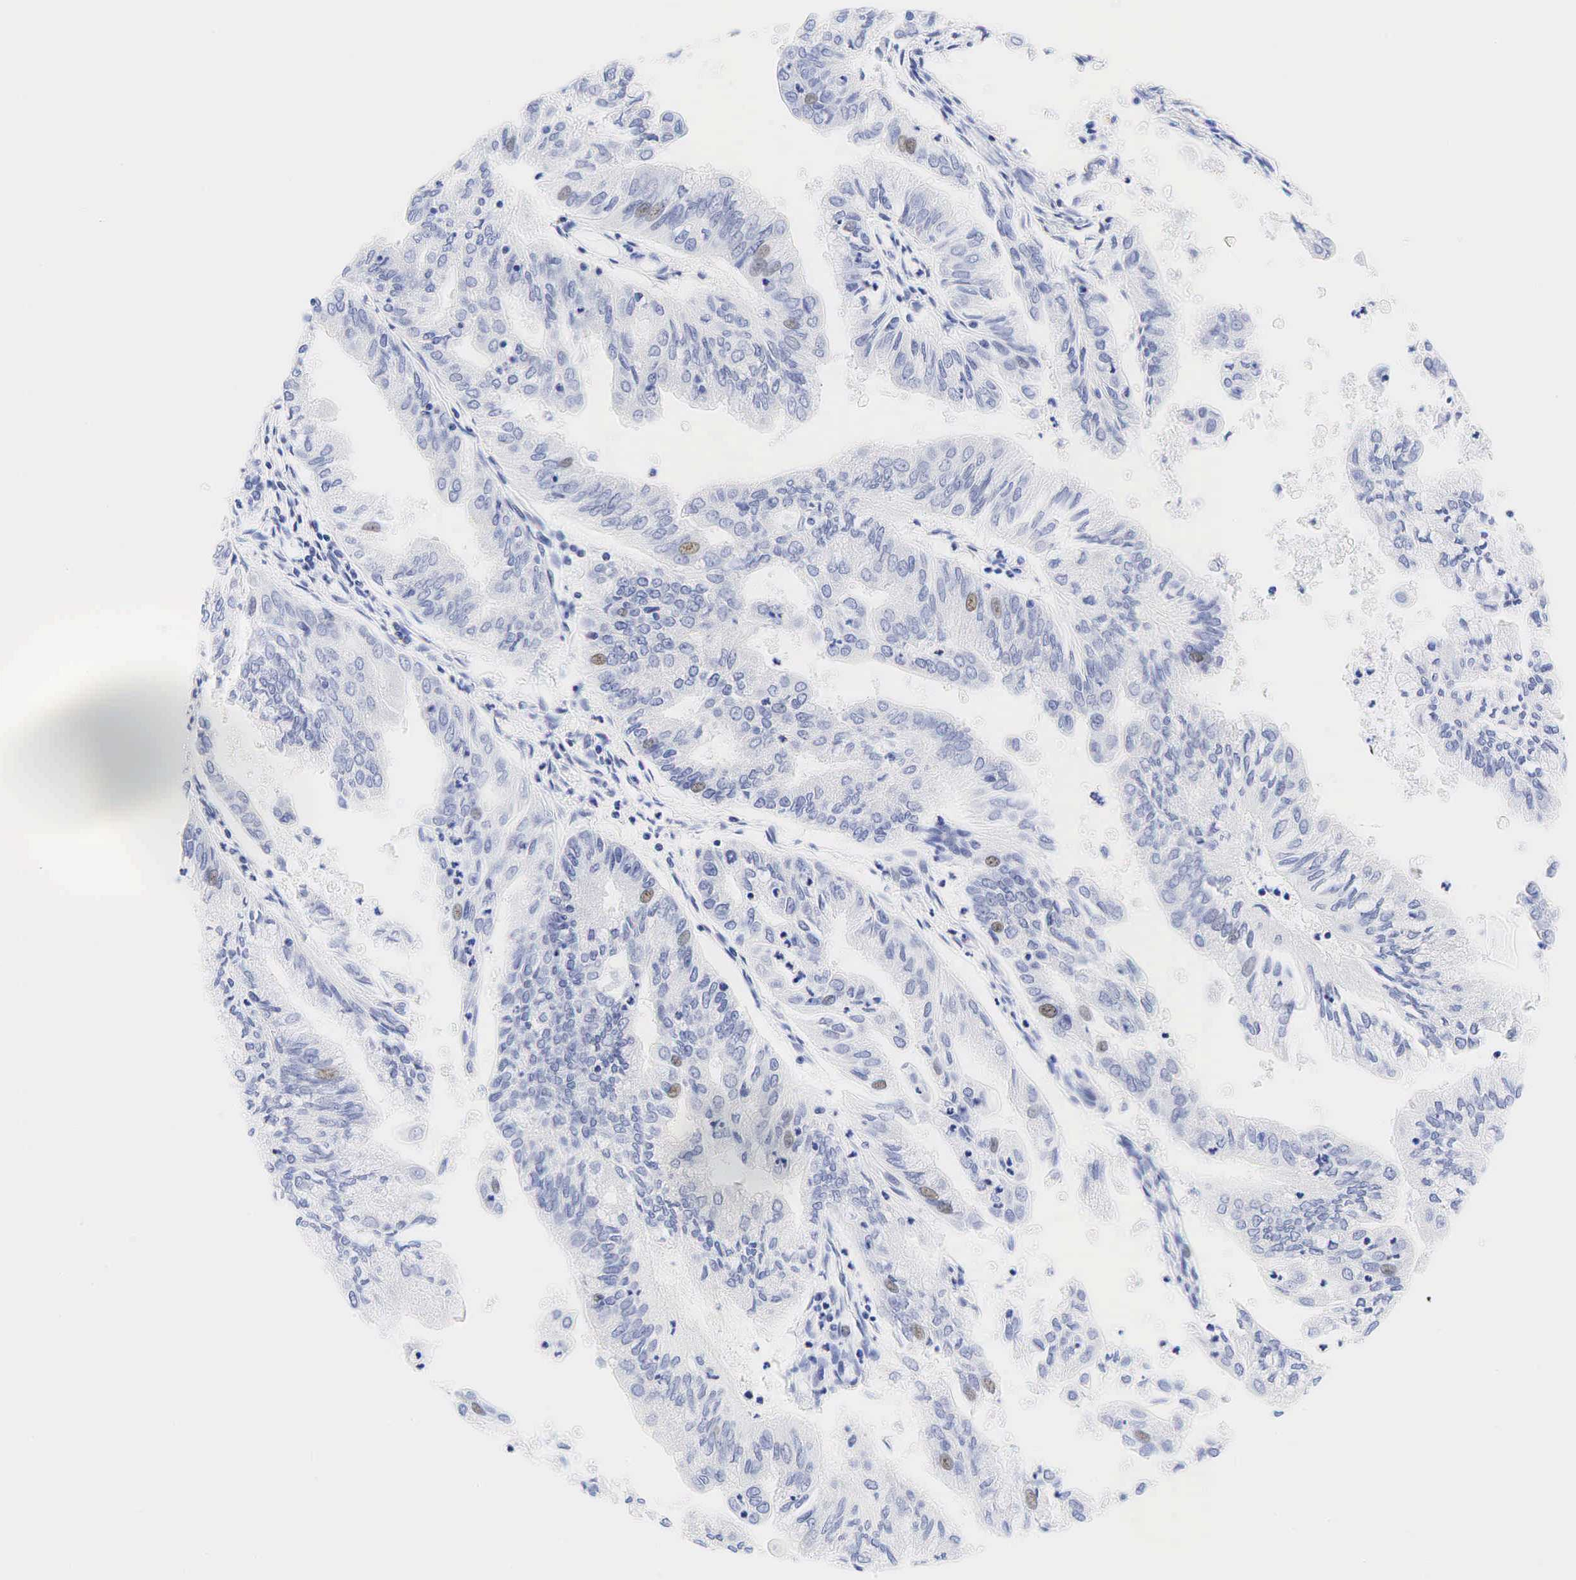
{"staining": {"intensity": "weak", "quantity": "25%-75%", "location": "nuclear"}, "tissue": "endometrial cancer", "cell_type": "Tumor cells", "image_type": "cancer", "snomed": [{"axis": "morphology", "description": "Adenocarcinoma, NOS"}, {"axis": "topography", "description": "Endometrium"}], "caption": "Endometrial cancer was stained to show a protein in brown. There is low levels of weak nuclear staining in about 25%-75% of tumor cells.", "gene": "ESR1", "patient": {"sex": "female", "age": 79}}